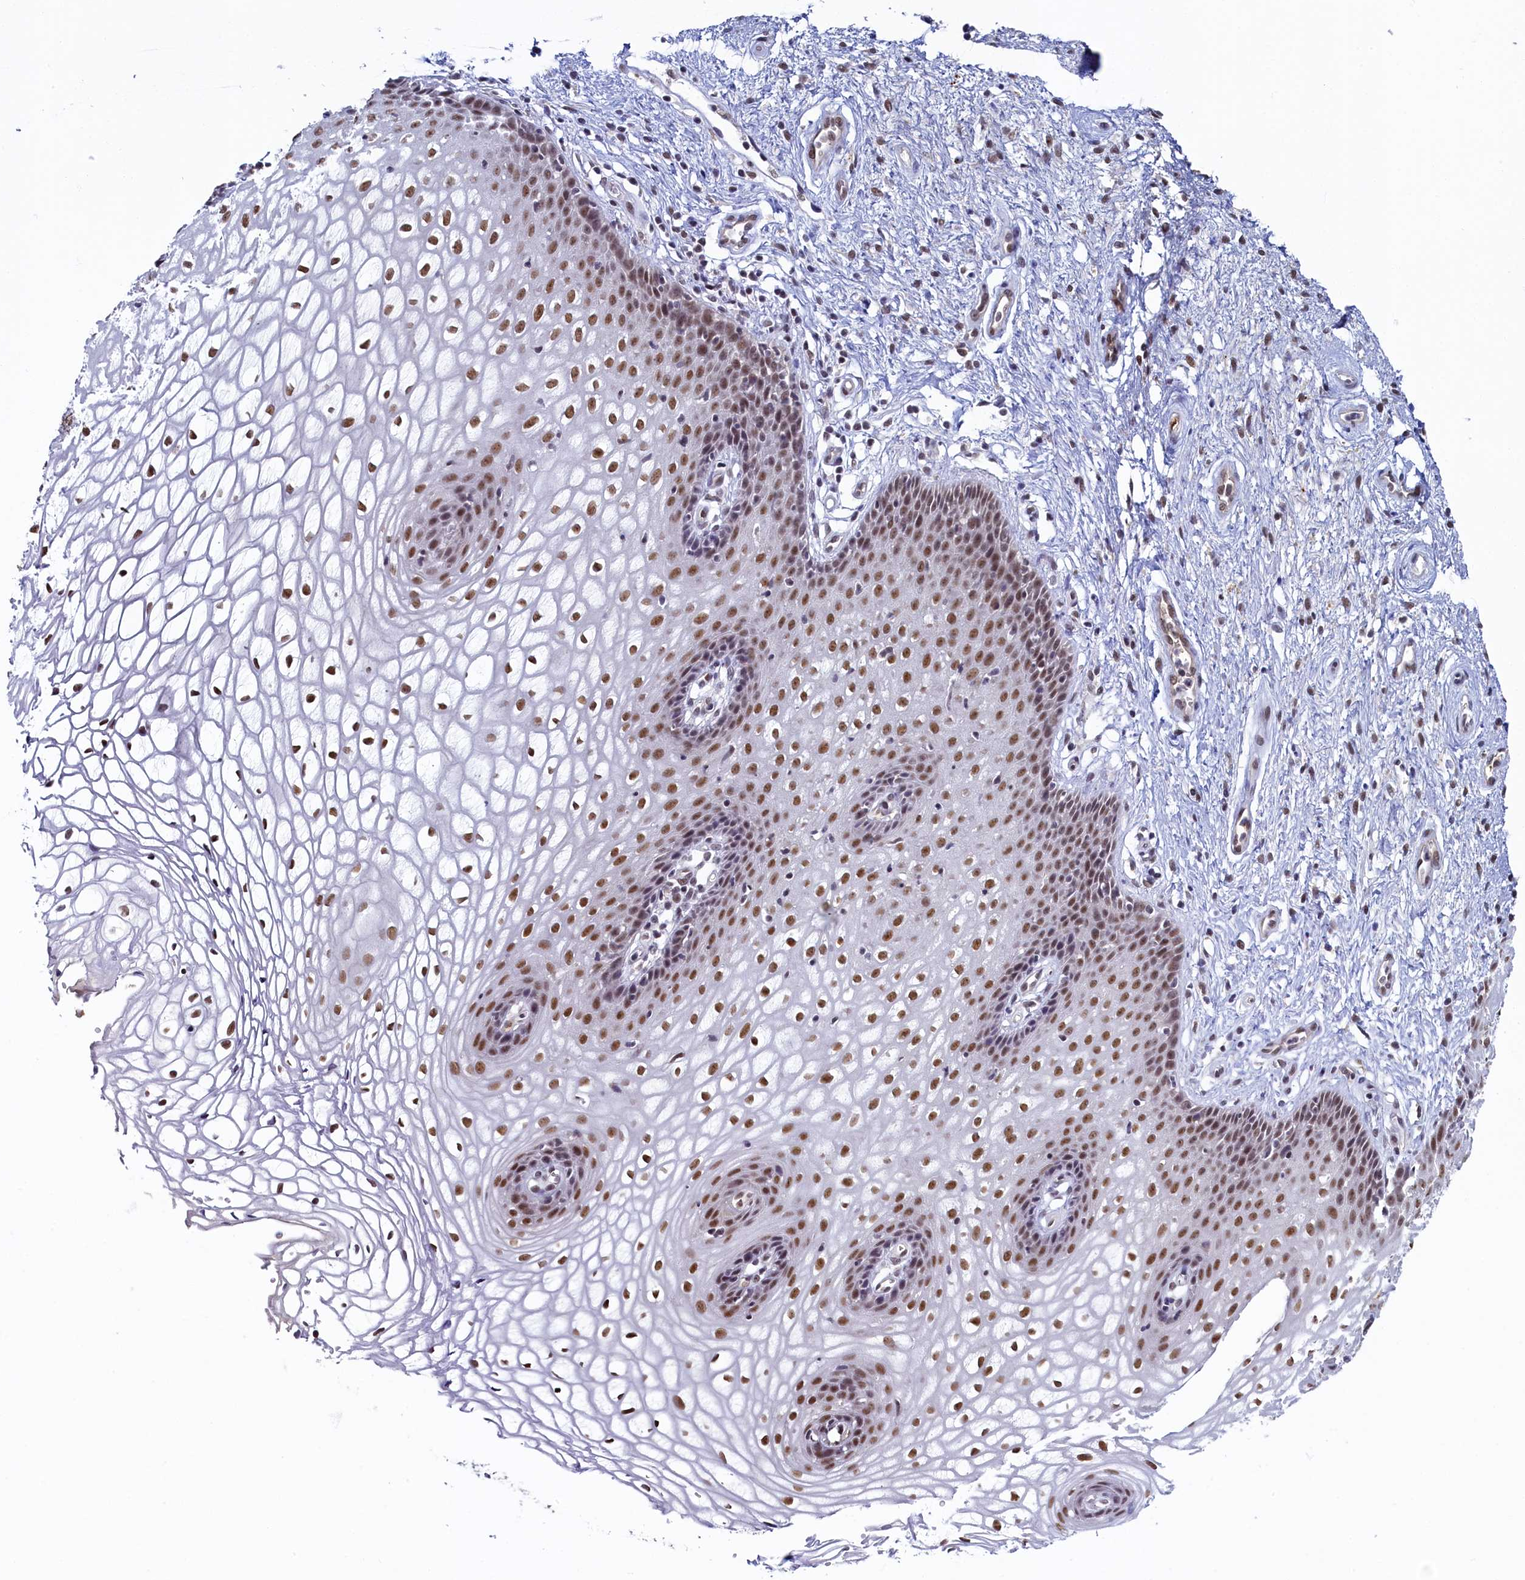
{"staining": {"intensity": "moderate", "quantity": ">75%", "location": "nuclear"}, "tissue": "vagina", "cell_type": "Squamous epithelial cells", "image_type": "normal", "snomed": [{"axis": "morphology", "description": "Normal tissue, NOS"}, {"axis": "topography", "description": "Vagina"}], "caption": "Vagina stained with a brown dye reveals moderate nuclear positive staining in about >75% of squamous epithelial cells.", "gene": "INTS14", "patient": {"sex": "female", "age": 34}}